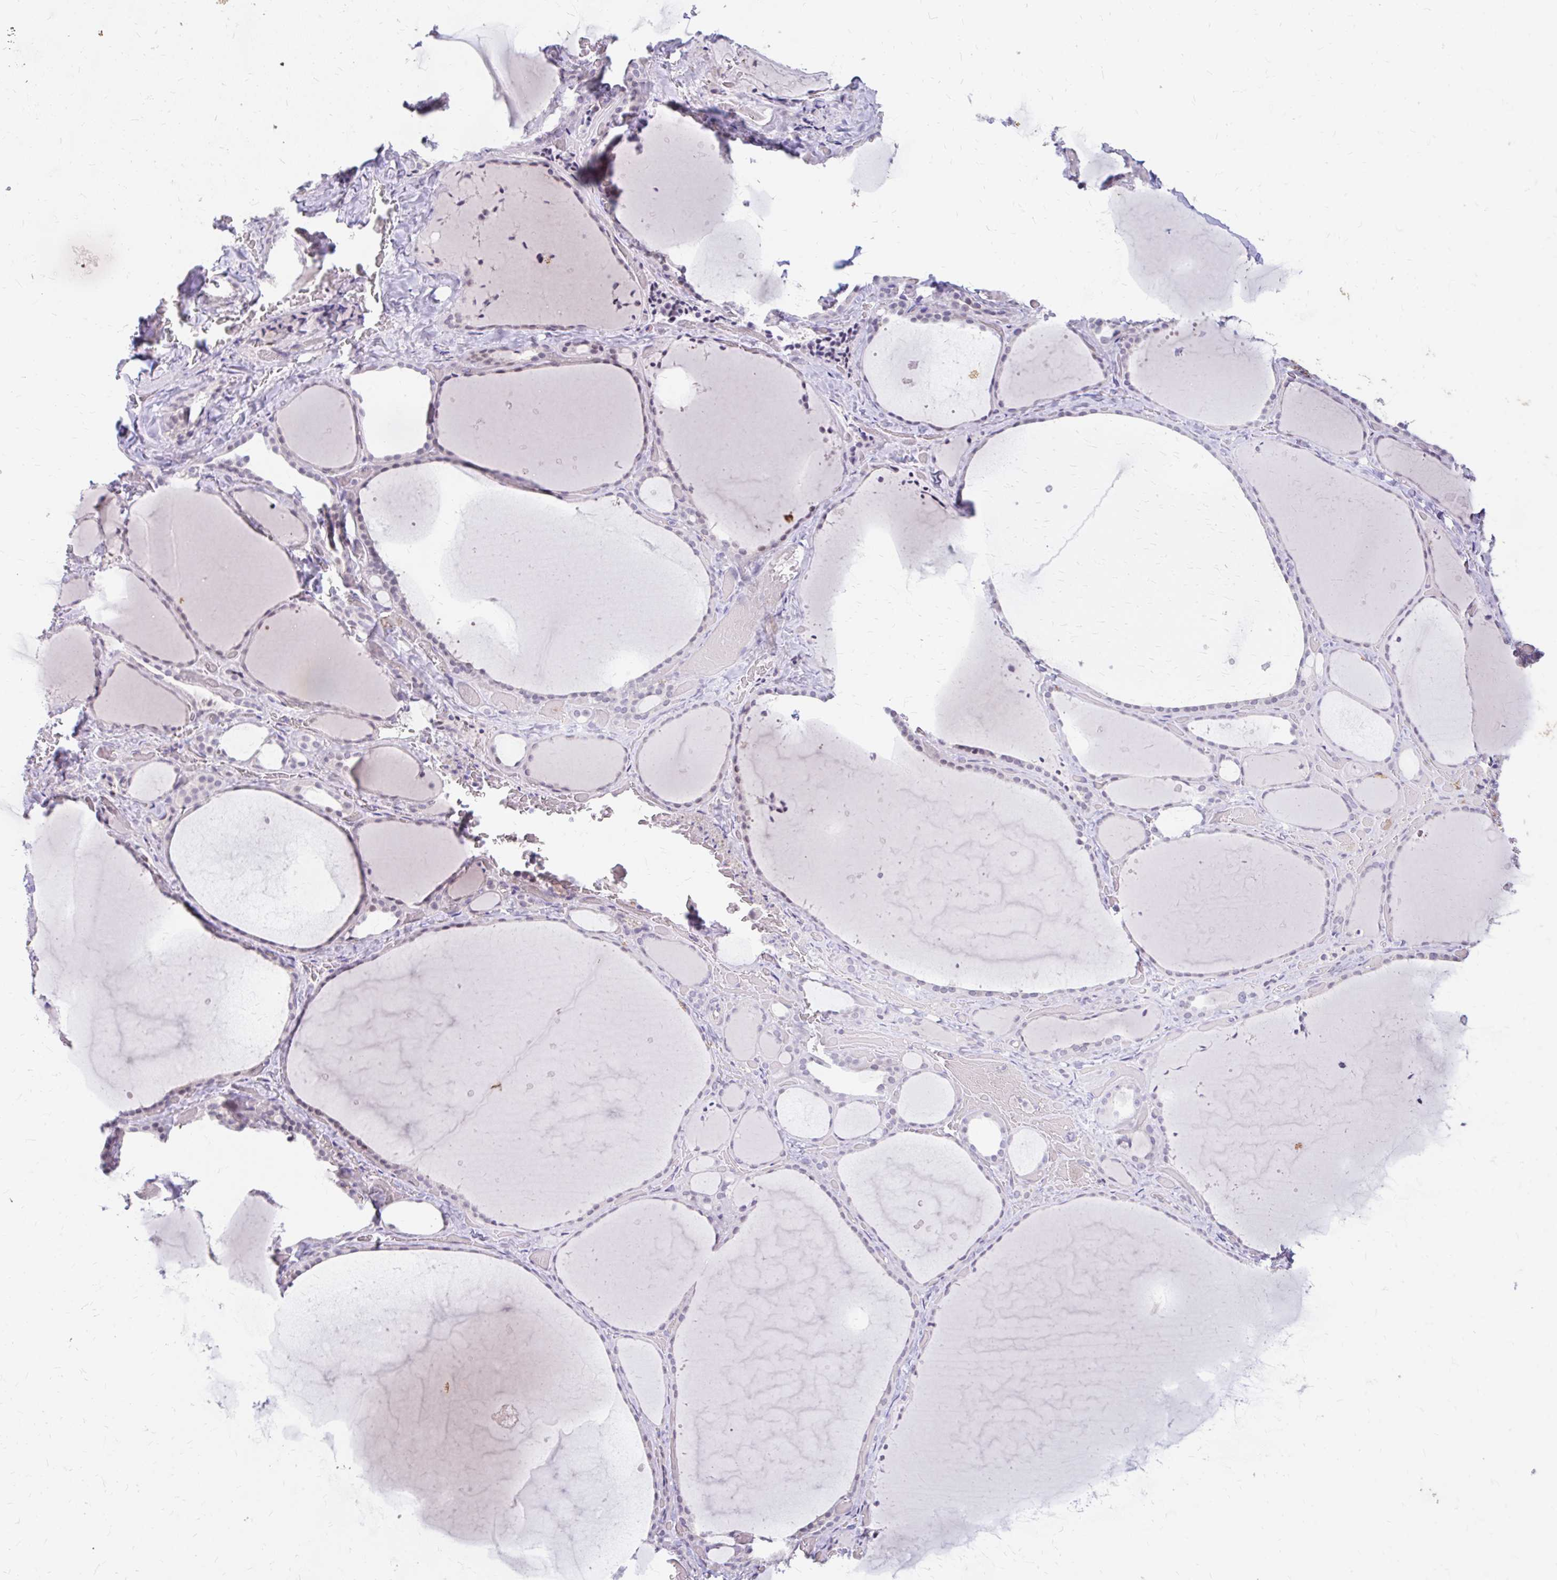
{"staining": {"intensity": "weak", "quantity": "<25%", "location": "cytoplasmic/membranous"}, "tissue": "thyroid gland", "cell_type": "Glandular cells", "image_type": "normal", "snomed": [{"axis": "morphology", "description": "Normal tissue, NOS"}, {"axis": "topography", "description": "Thyroid gland"}], "caption": "Unremarkable thyroid gland was stained to show a protein in brown. There is no significant positivity in glandular cells.", "gene": "RGS16", "patient": {"sex": "female", "age": 36}}